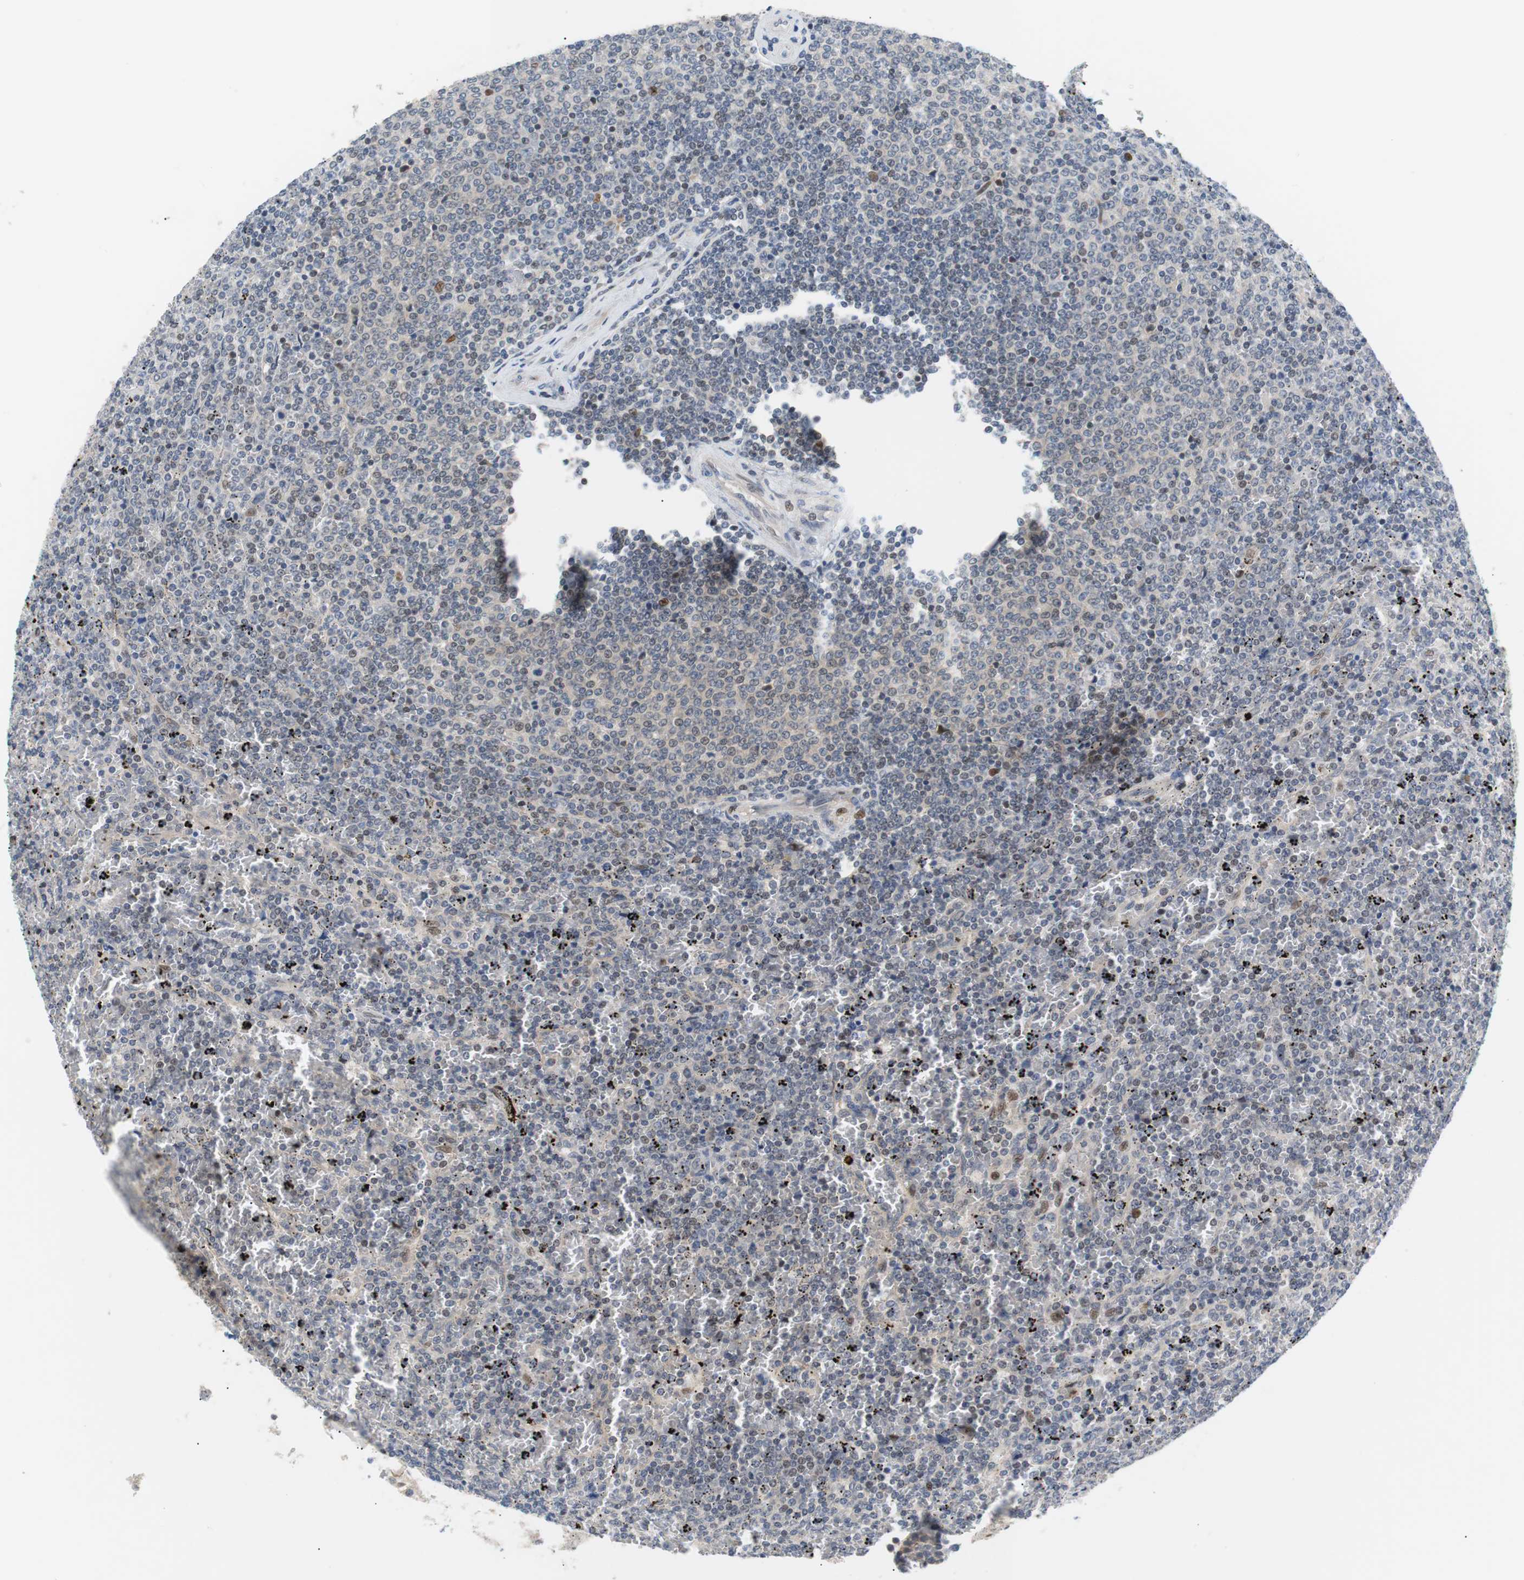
{"staining": {"intensity": "weak", "quantity": "25%-75%", "location": "nuclear"}, "tissue": "lymphoma", "cell_type": "Tumor cells", "image_type": "cancer", "snomed": [{"axis": "morphology", "description": "Malignant lymphoma, non-Hodgkin's type, Low grade"}, {"axis": "topography", "description": "Spleen"}], "caption": "DAB immunohistochemical staining of human lymphoma shows weak nuclear protein staining in about 25%-75% of tumor cells. (IHC, brightfield microscopy, high magnification).", "gene": "MAP2K4", "patient": {"sex": "female", "age": 77}}